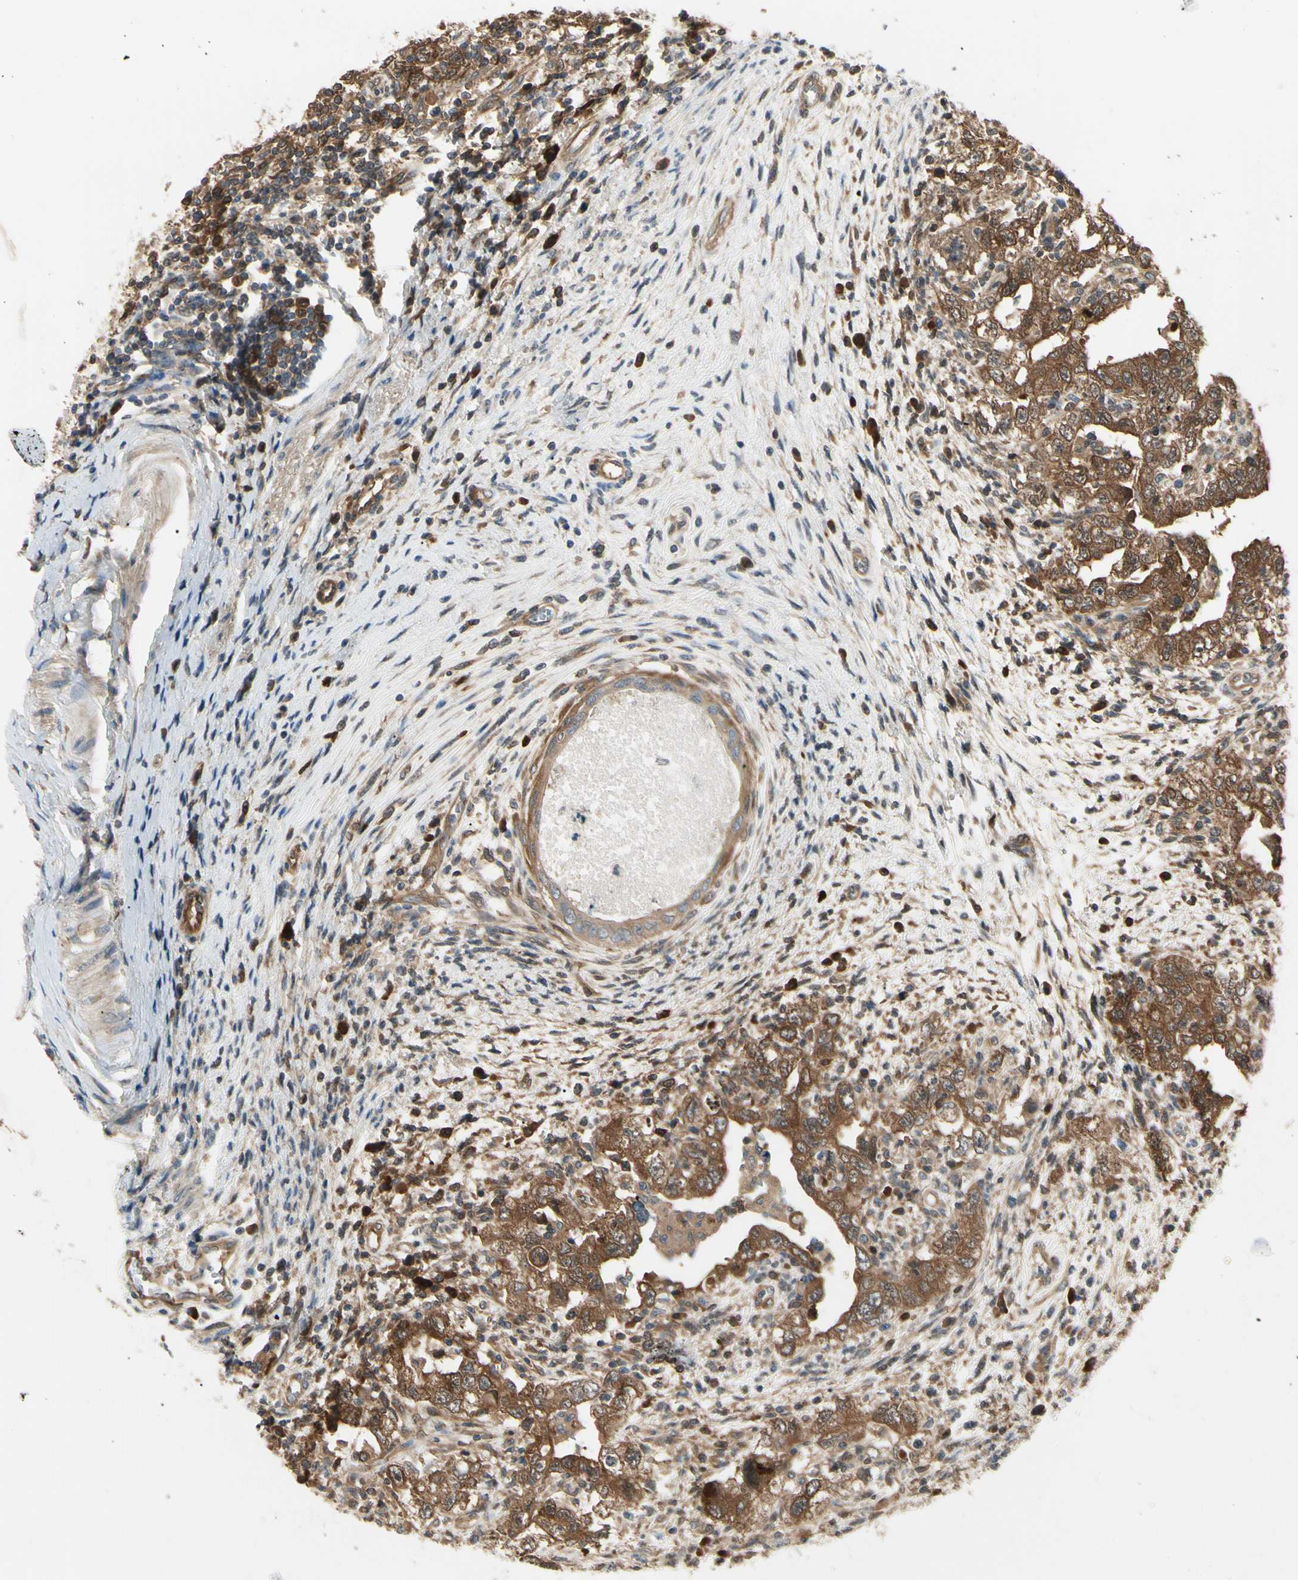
{"staining": {"intensity": "strong", "quantity": ">75%", "location": "cytoplasmic/membranous"}, "tissue": "testis cancer", "cell_type": "Tumor cells", "image_type": "cancer", "snomed": [{"axis": "morphology", "description": "Carcinoma, Embryonal, NOS"}, {"axis": "topography", "description": "Testis"}], "caption": "Testis cancer stained for a protein reveals strong cytoplasmic/membranous positivity in tumor cells.", "gene": "NME1-NME2", "patient": {"sex": "male", "age": 26}}